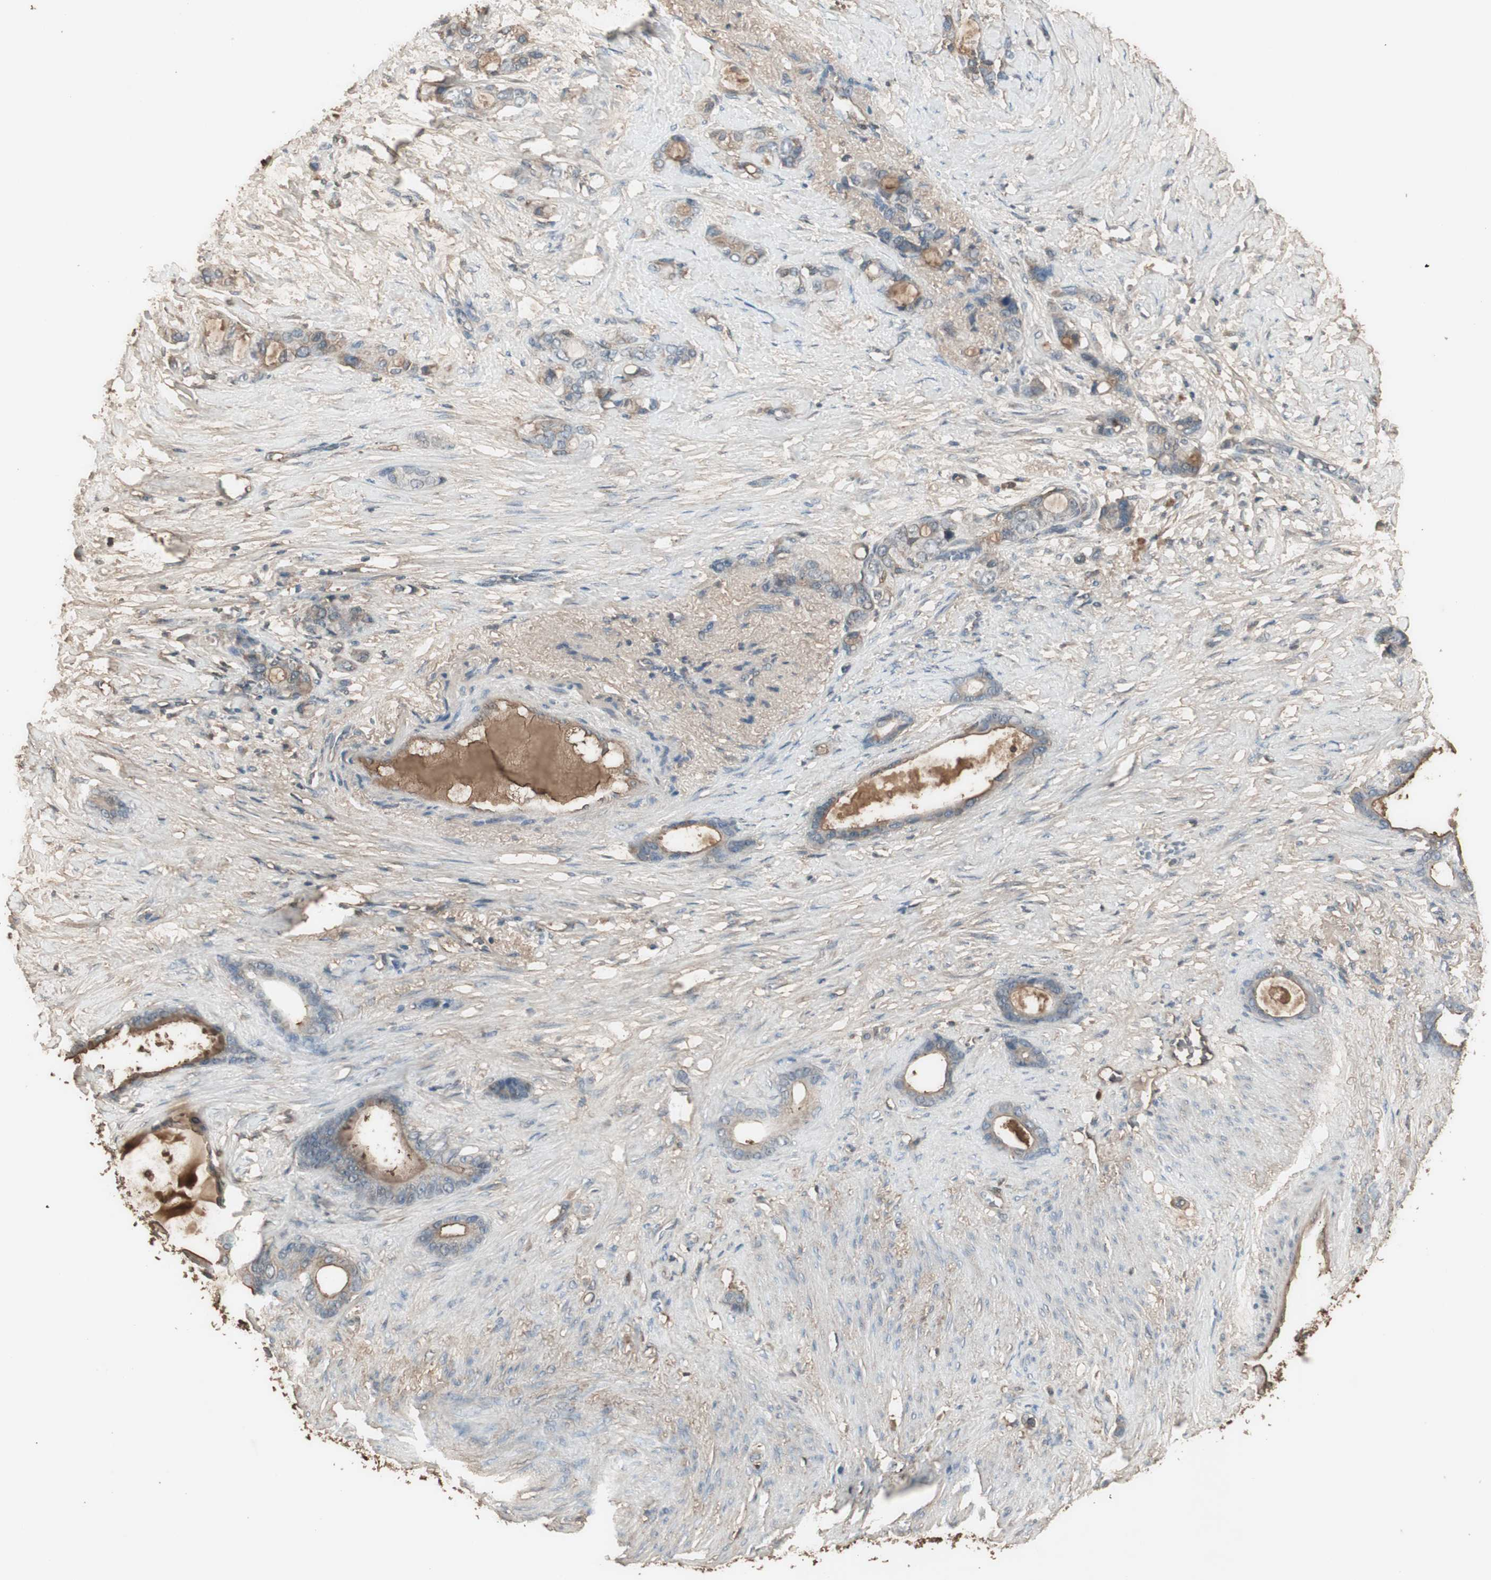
{"staining": {"intensity": "negative", "quantity": "none", "location": "none"}, "tissue": "stomach cancer", "cell_type": "Tumor cells", "image_type": "cancer", "snomed": [{"axis": "morphology", "description": "Adenocarcinoma, NOS"}, {"axis": "topography", "description": "Stomach"}], "caption": "DAB immunohistochemical staining of human stomach cancer (adenocarcinoma) shows no significant staining in tumor cells. The staining was performed using DAB (3,3'-diaminobenzidine) to visualize the protein expression in brown, while the nuclei were stained in blue with hematoxylin (Magnification: 20x).", "gene": "MMP14", "patient": {"sex": "female", "age": 75}}